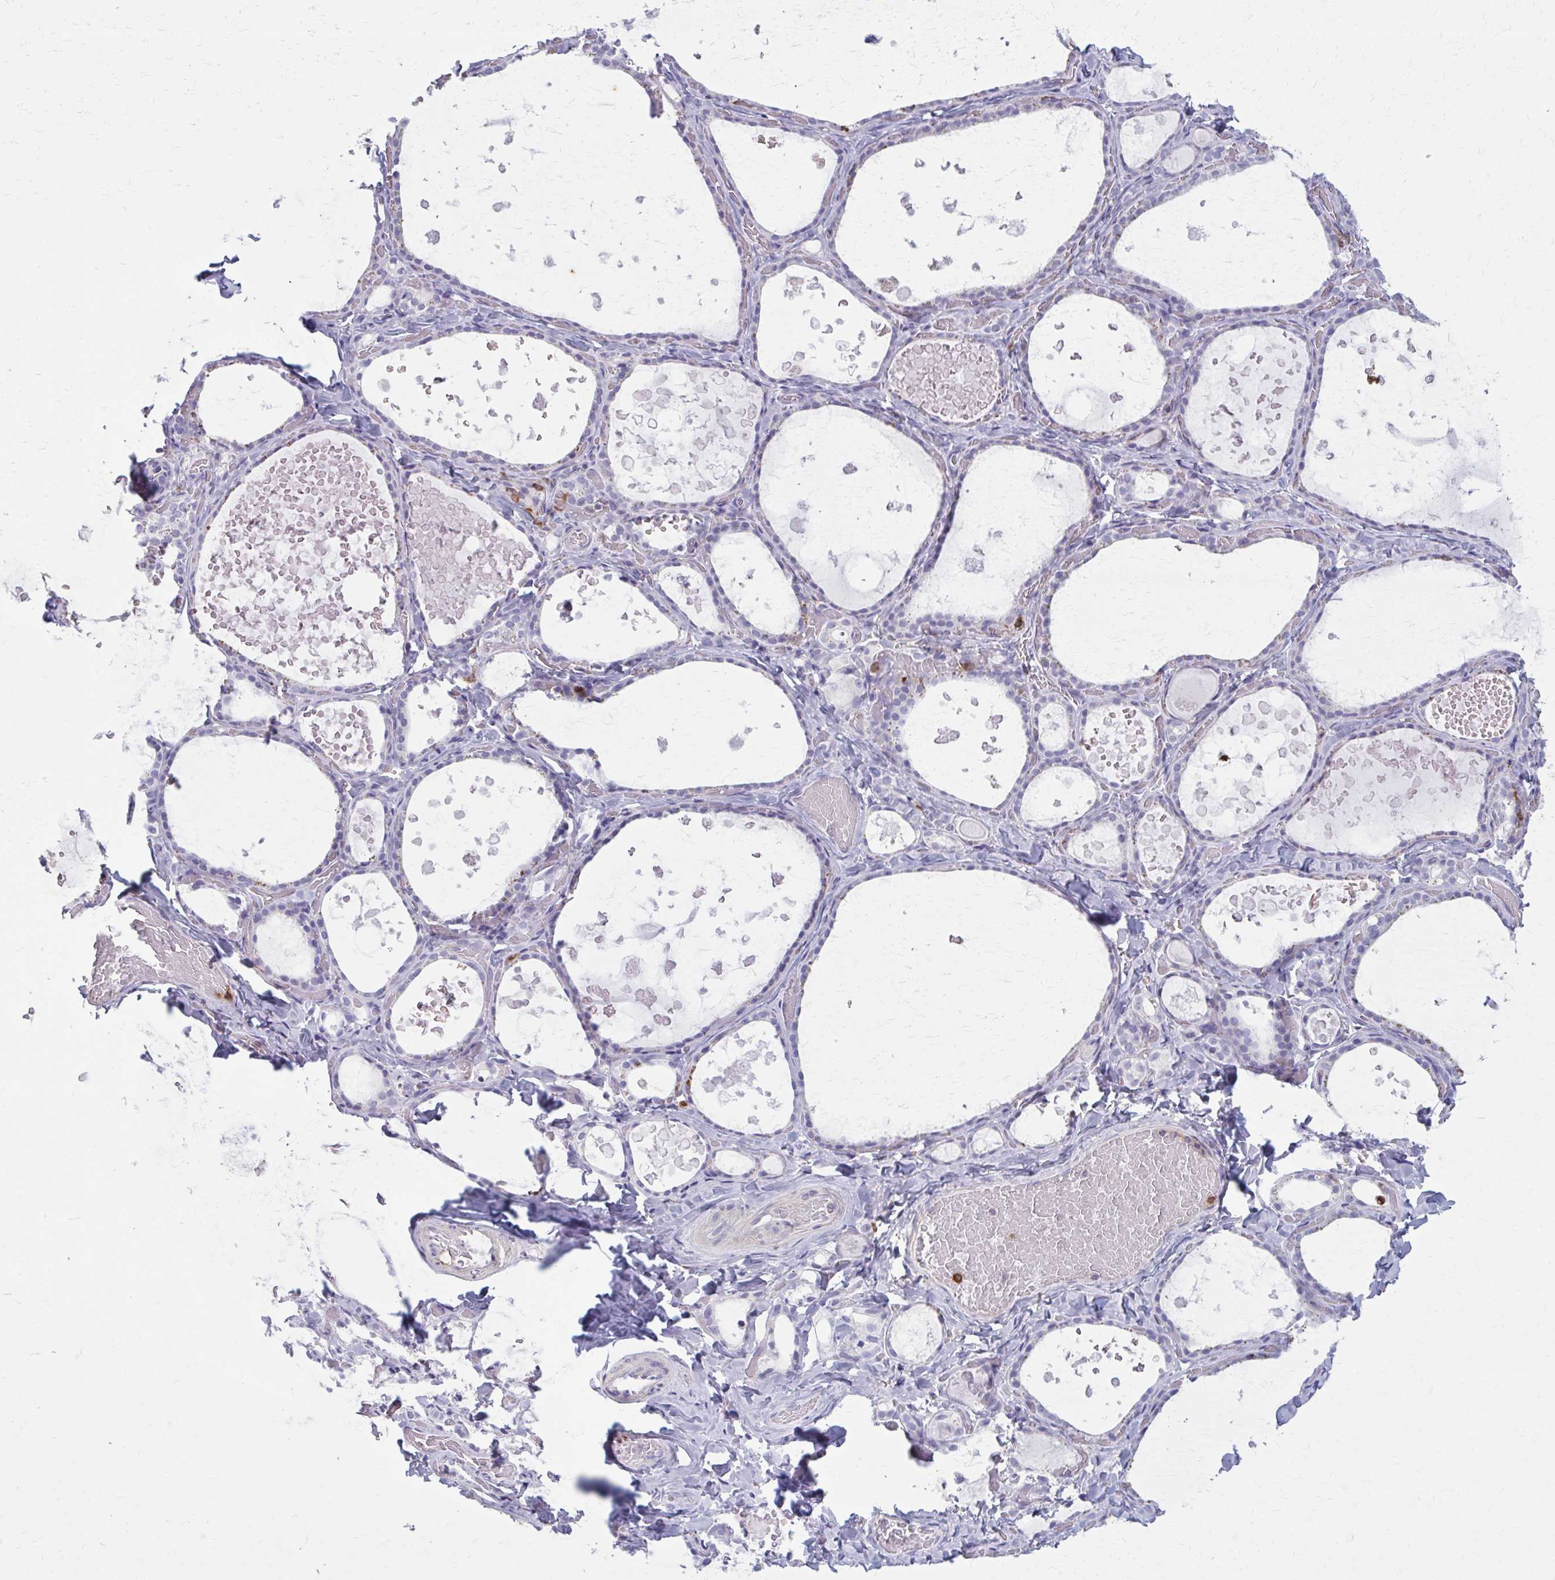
{"staining": {"intensity": "negative", "quantity": "none", "location": "none"}, "tissue": "thyroid gland", "cell_type": "Glandular cells", "image_type": "normal", "snomed": [{"axis": "morphology", "description": "Normal tissue, NOS"}, {"axis": "topography", "description": "Thyroid gland"}], "caption": "This is an IHC micrograph of normal thyroid gland. There is no expression in glandular cells.", "gene": "CARD9", "patient": {"sex": "female", "age": 56}}